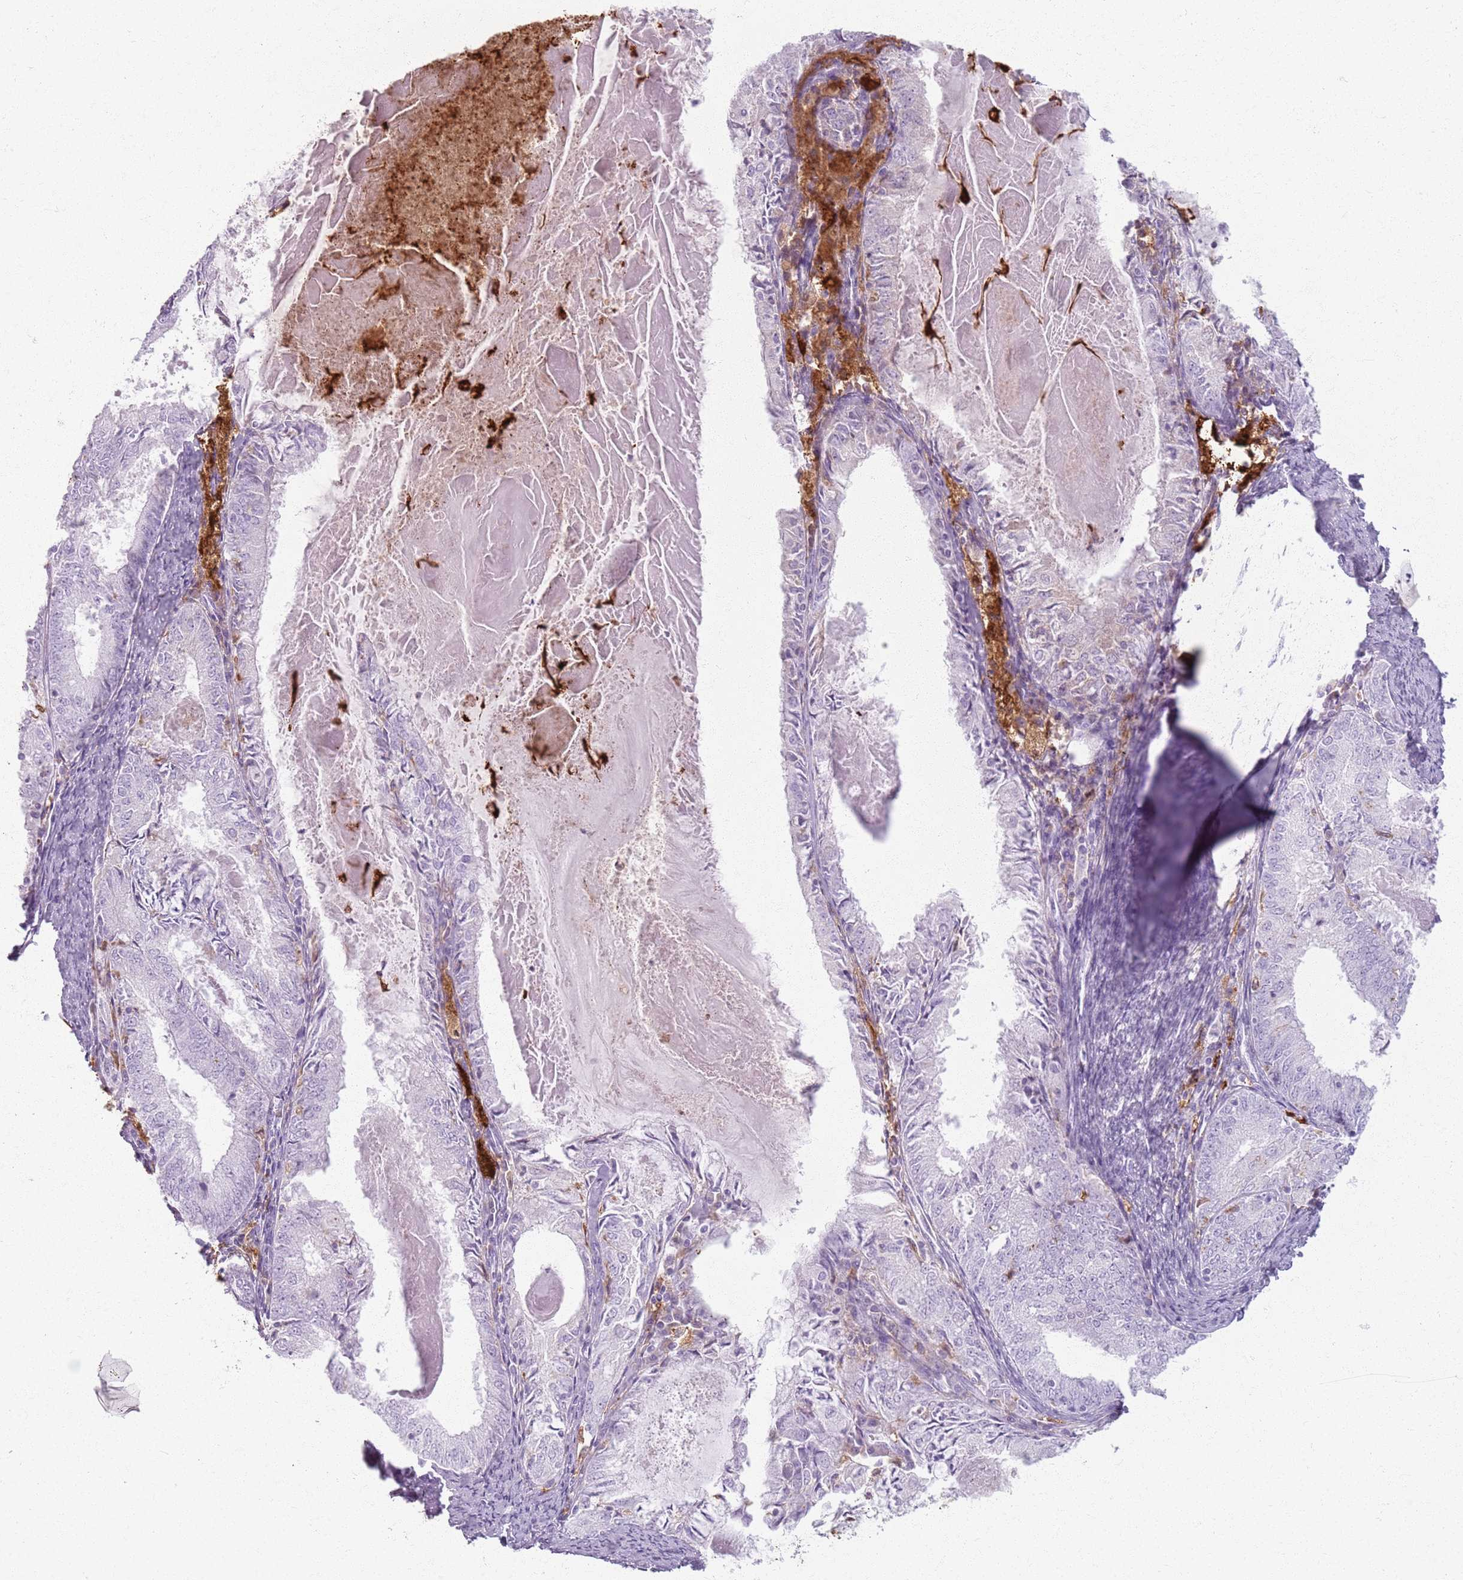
{"staining": {"intensity": "negative", "quantity": "none", "location": "none"}, "tissue": "endometrial cancer", "cell_type": "Tumor cells", "image_type": "cancer", "snomed": [{"axis": "morphology", "description": "Adenocarcinoma, NOS"}, {"axis": "topography", "description": "Endometrium"}], "caption": "Photomicrograph shows no significant protein staining in tumor cells of endometrial cancer (adenocarcinoma).", "gene": "GDPGP1", "patient": {"sex": "female", "age": 57}}